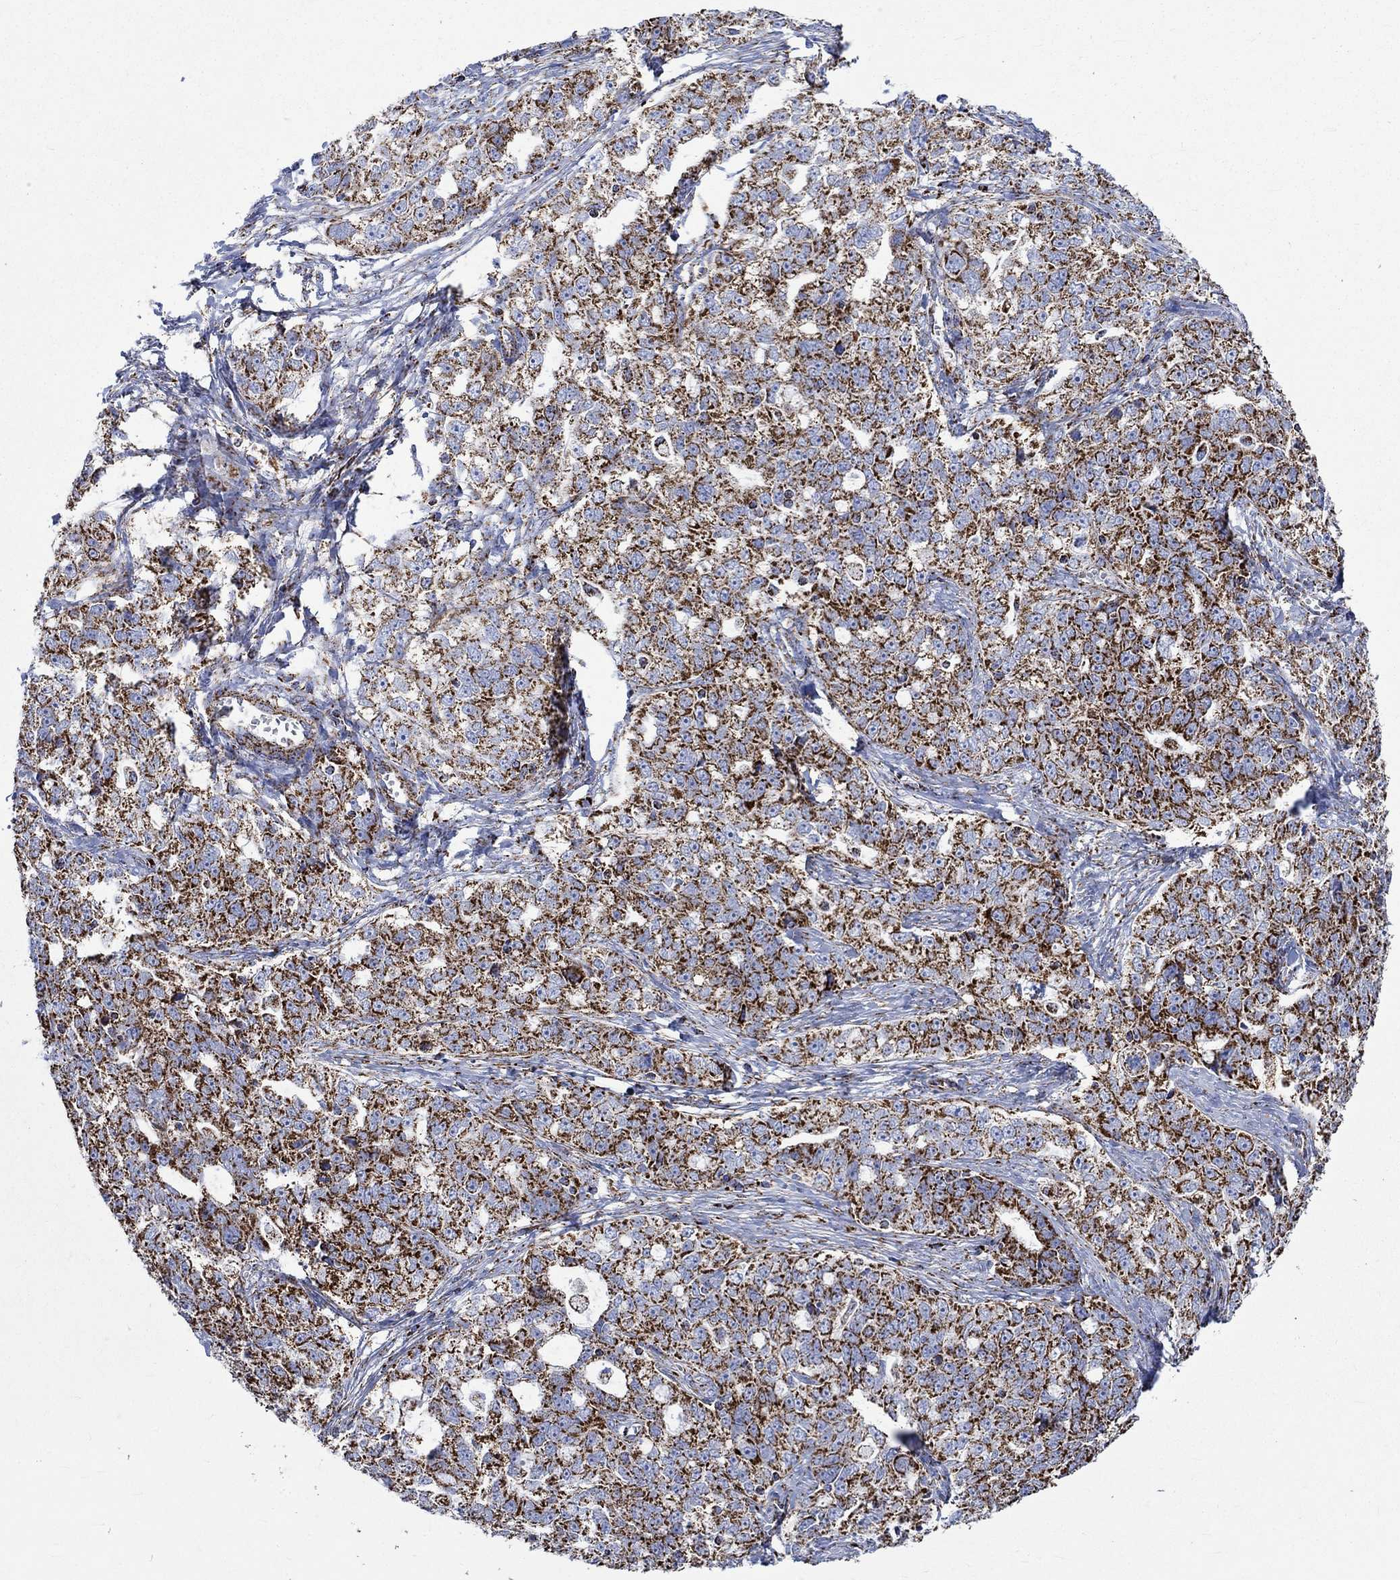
{"staining": {"intensity": "strong", "quantity": ">75%", "location": "cytoplasmic/membranous"}, "tissue": "ovarian cancer", "cell_type": "Tumor cells", "image_type": "cancer", "snomed": [{"axis": "morphology", "description": "Cystadenocarcinoma, serous, NOS"}, {"axis": "topography", "description": "Ovary"}], "caption": "Immunohistochemistry staining of ovarian cancer (serous cystadenocarcinoma), which demonstrates high levels of strong cytoplasmic/membranous positivity in about >75% of tumor cells indicating strong cytoplasmic/membranous protein expression. The staining was performed using DAB (3,3'-diaminobenzidine) (brown) for protein detection and nuclei were counterstained in hematoxylin (blue).", "gene": "RCE1", "patient": {"sex": "female", "age": 51}}